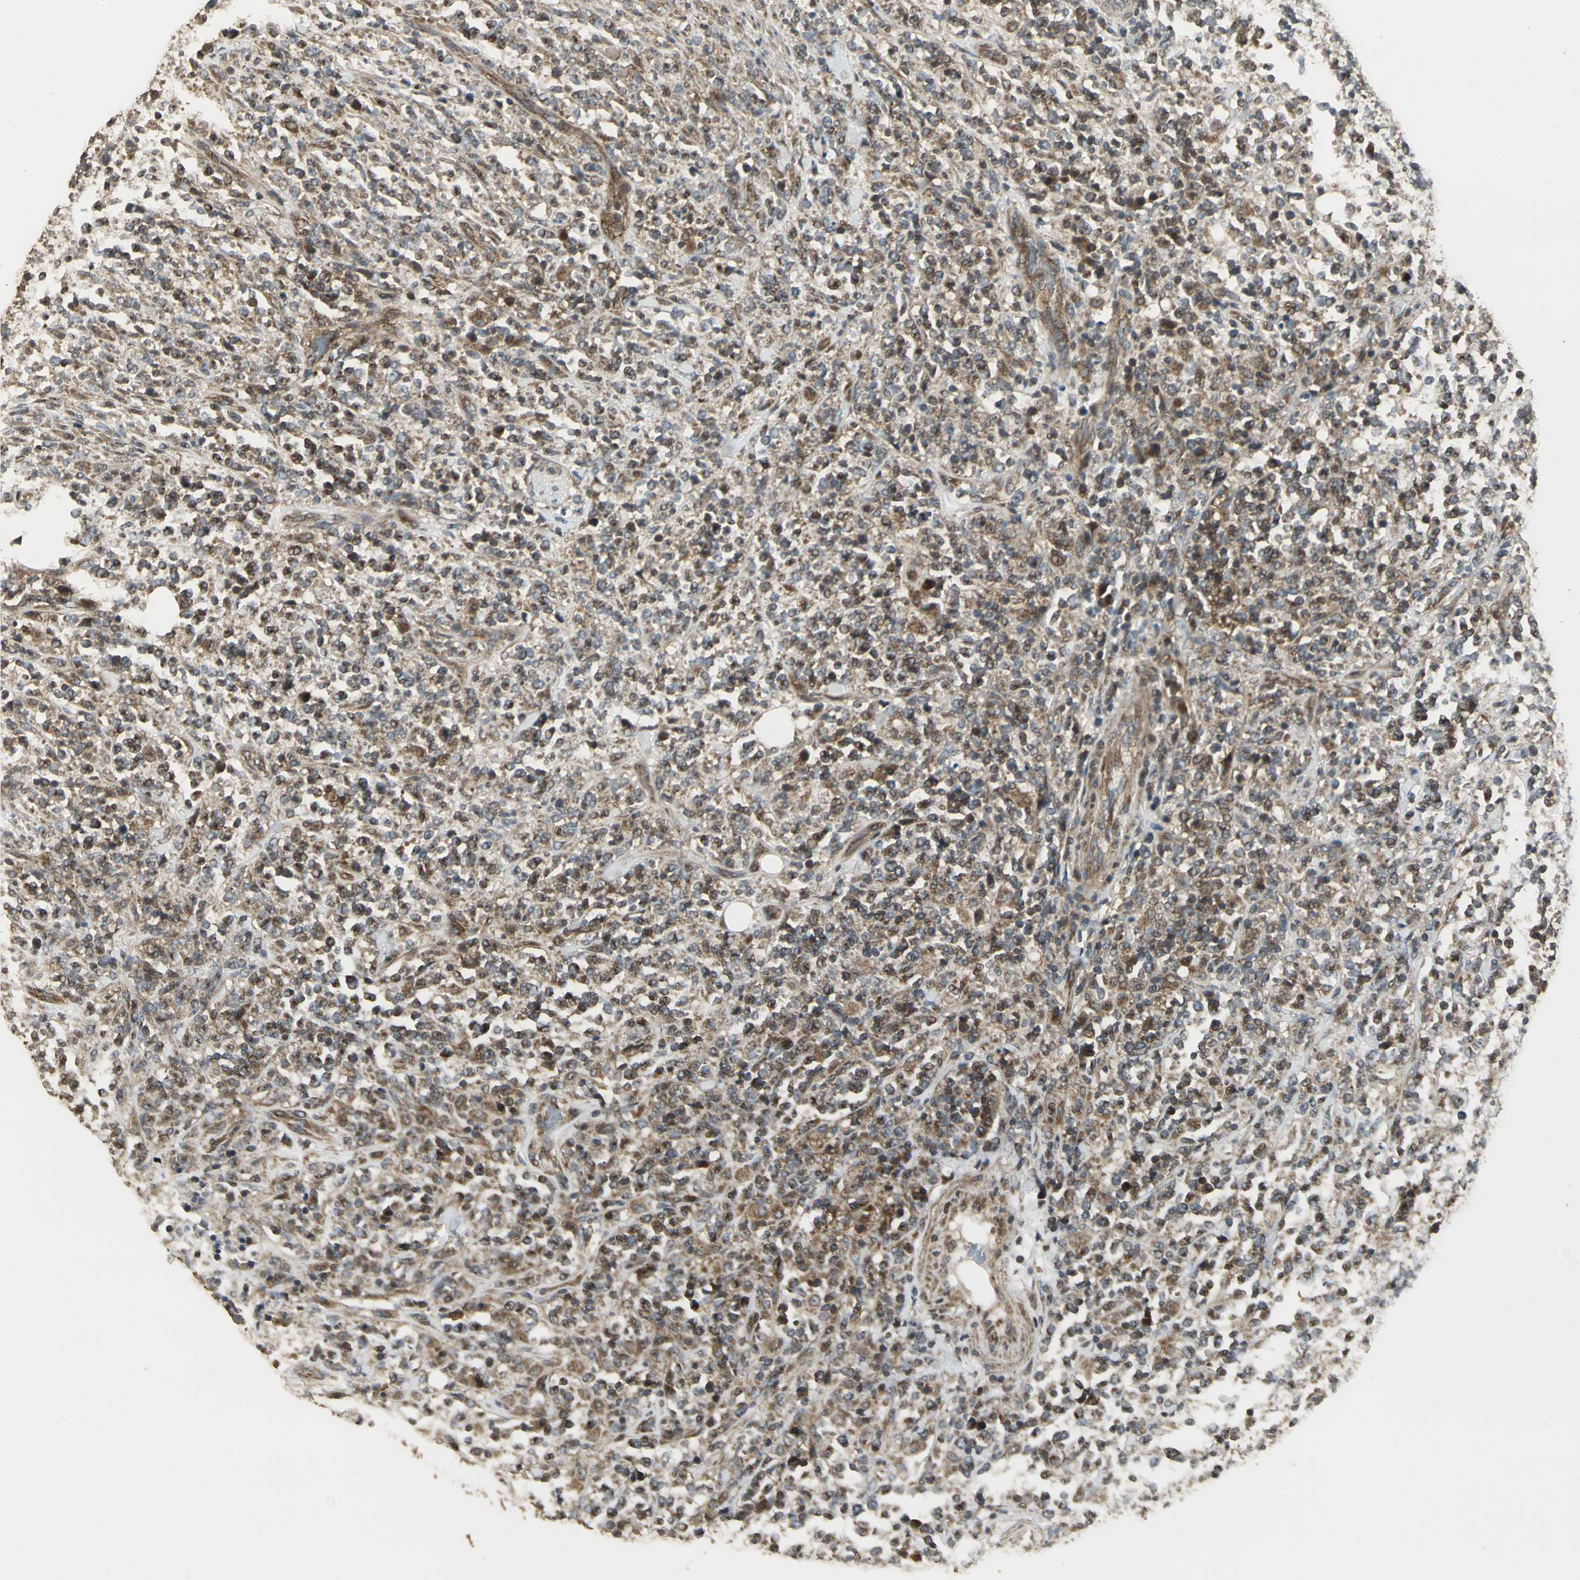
{"staining": {"intensity": "moderate", "quantity": ">75%", "location": "cytoplasmic/membranous"}, "tissue": "lymphoma", "cell_type": "Tumor cells", "image_type": "cancer", "snomed": [{"axis": "morphology", "description": "Malignant lymphoma, non-Hodgkin's type, High grade"}, {"axis": "topography", "description": "Soft tissue"}], "caption": "Lymphoma was stained to show a protein in brown. There is medium levels of moderate cytoplasmic/membranous expression in approximately >75% of tumor cells.", "gene": "KANK1", "patient": {"sex": "male", "age": 18}}